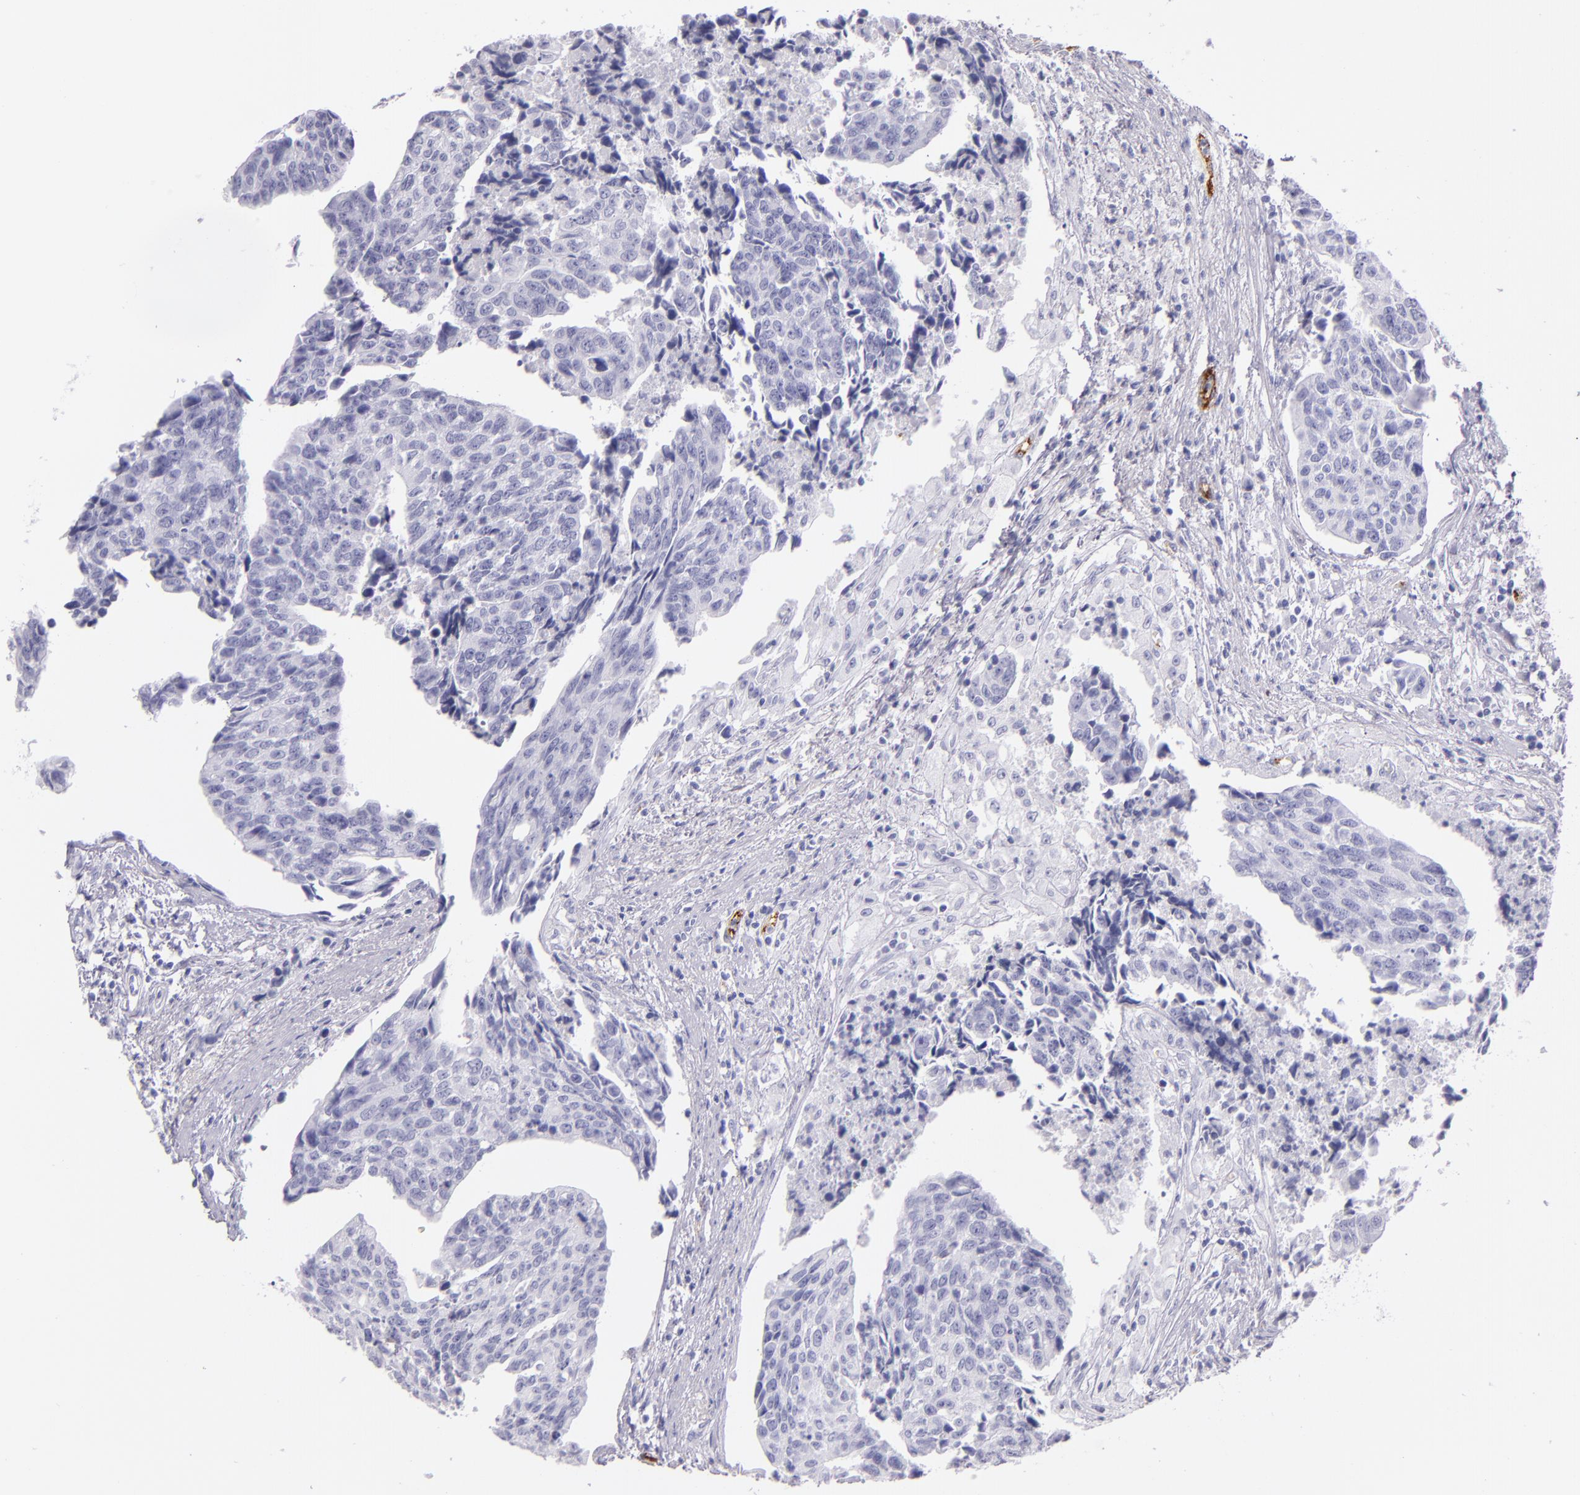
{"staining": {"intensity": "negative", "quantity": "none", "location": "none"}, "tissue": "urothelial cancer", "cell_type": "Tumor cells", "image_type": "cancer", "snomed": [{"axis": "morphology", "description": "Urothelial carcinoma, High grade"}, {"axis": "topography", "description": "Urinary bladder"}], "caption": "The photomicrograph demonstrates no staining of tumor cells in urothelial cancer.", "gene": "SELP", "patient": {"sex": "male", "age": 81}}